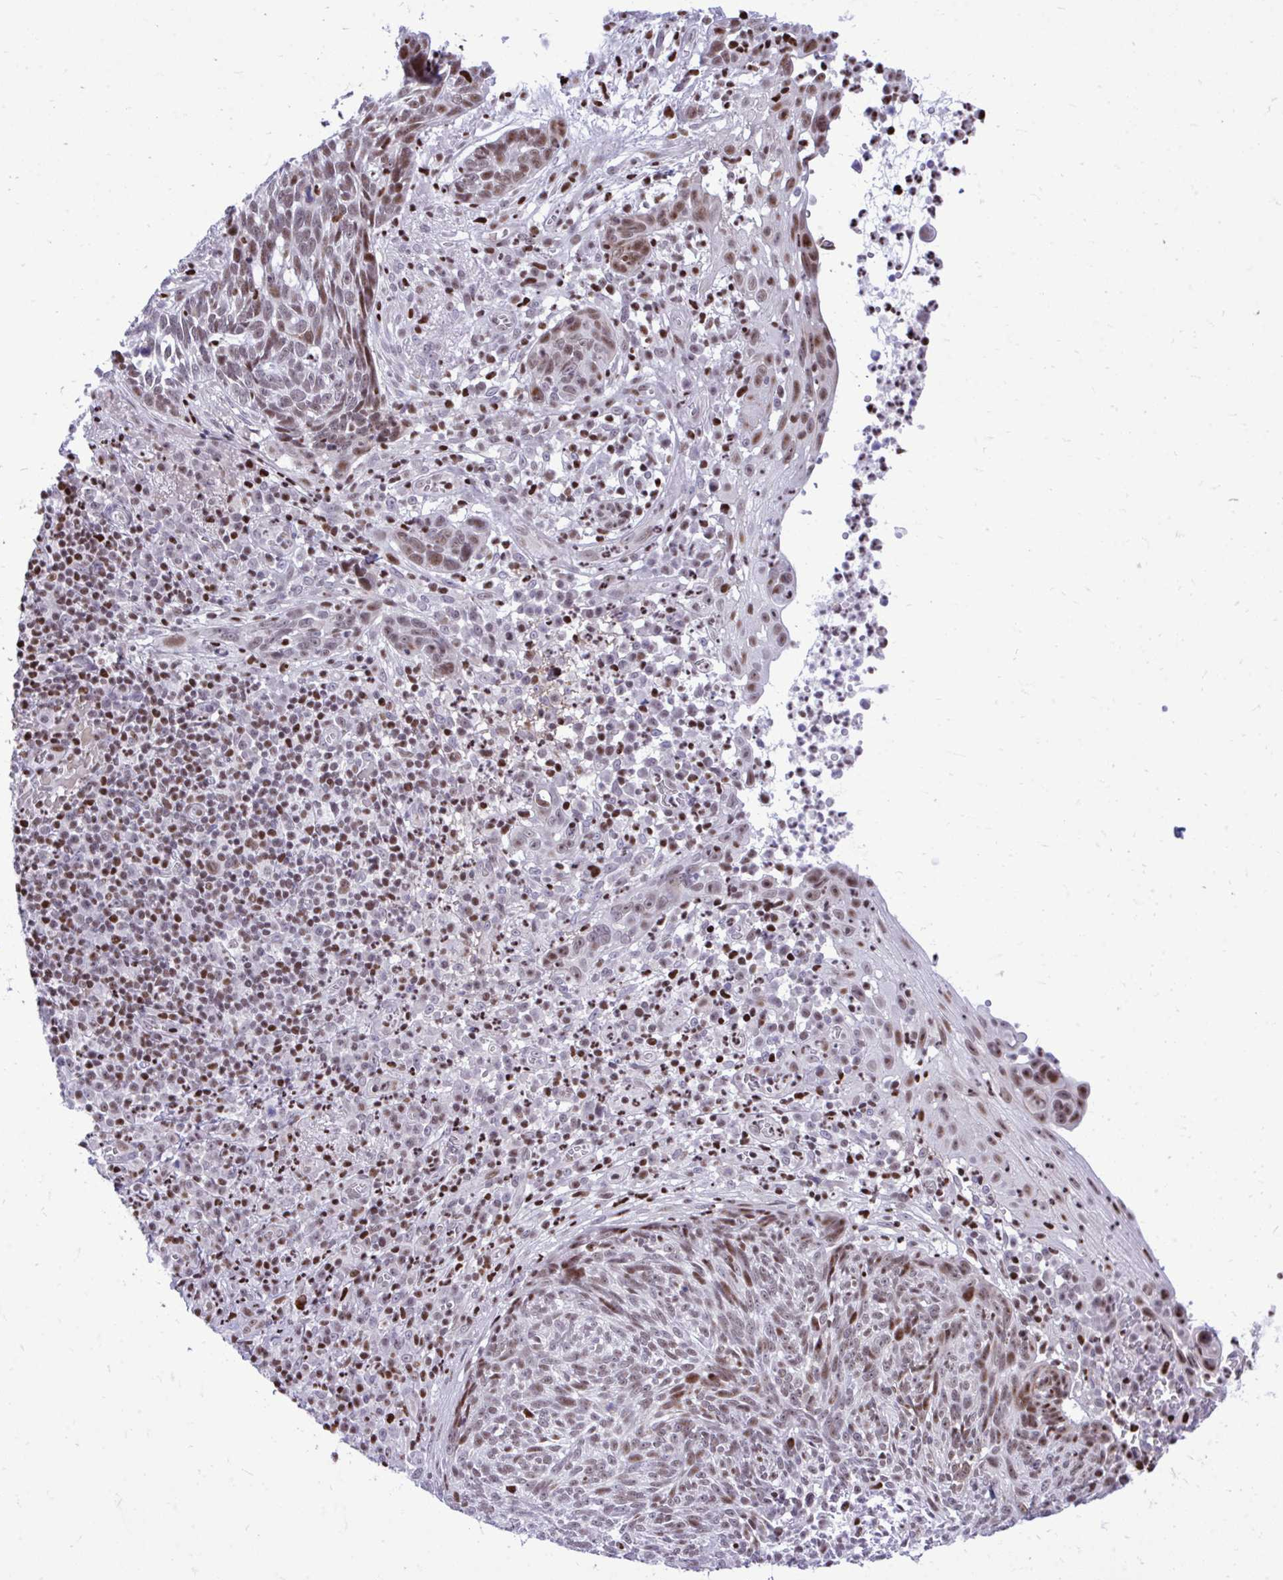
{"staining": {"intensity": "moderate", "quantity": "<25%", "location": "nuclear"}, "tissue": "skin cancer", "cell_type": "Tumor cells", "image_type": "cancer", "snomed": [{"axis": "morphology", "description": "Basal cell carcinoma"}, {"axis": "topography", "description": "Skin"}, {"axis": "topography", "description": "Skin of face"}], "caption": "Human basal cell carcinoma (skin) stained with a brown dye exhibits moderate nuclear positive staining in about <25% of tumor cells.", "gene": "C14orf39", "patient": {"sex": "female", "age": 95}}